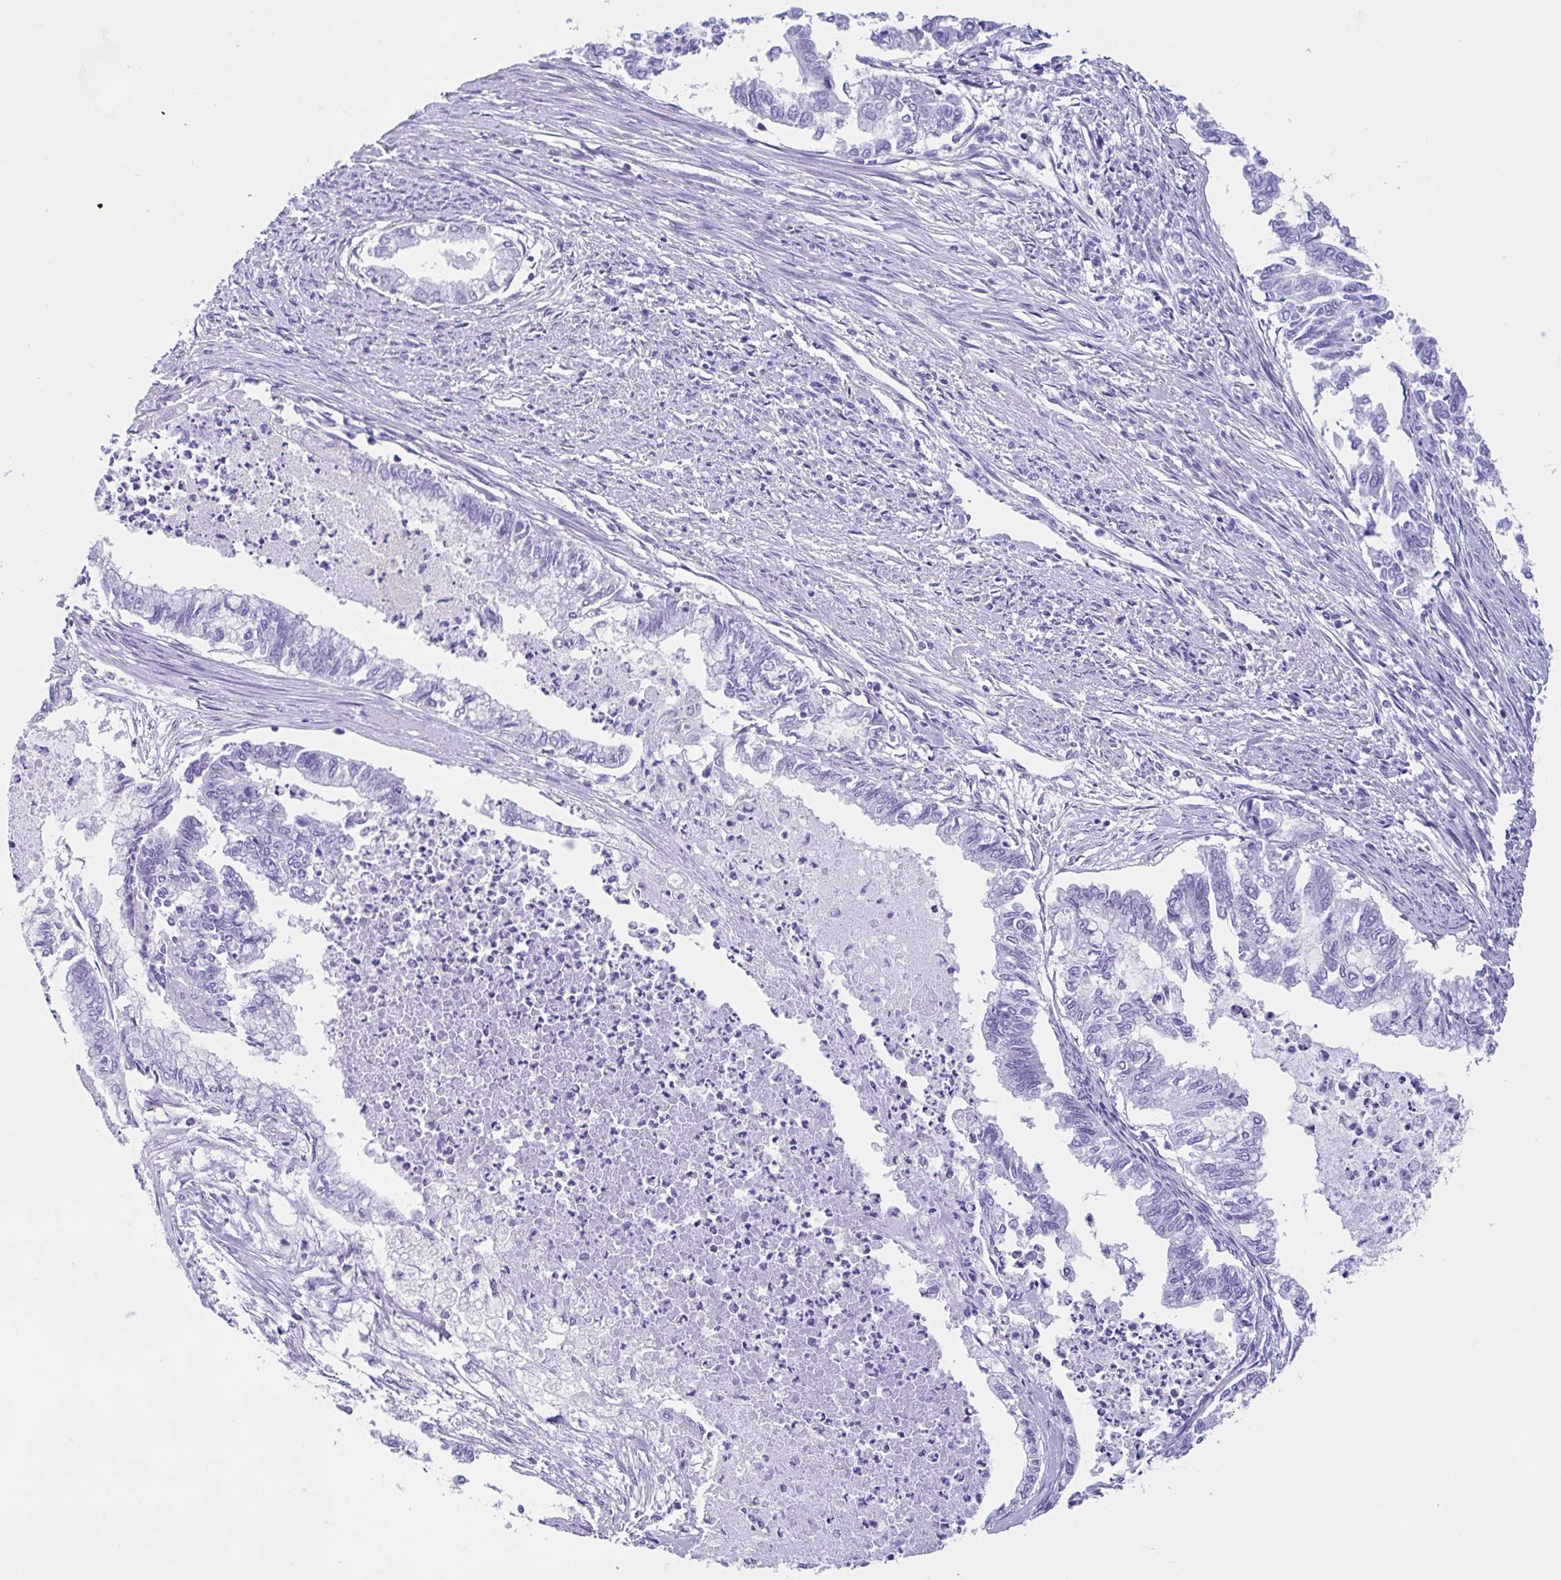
{"staining": {"intensity": "negative", "quantity": "none", "location": "none"}, "tissue": "endometrial cancer", "cell_type": "Tumor cells", "image_type": "cancer", "snomed": [{"axis": "morphology", "description": "Adenocarcinoma, NOS"}, {"axis": "topography", "description": "Endometrium"}], "caption": "Histopathology image shows no protein expression in tumor cells of endometrial cancer (adenocarcinoma) tissue.", "gene": "IAPP", "patient": {"sex": "female", "age": 79}}